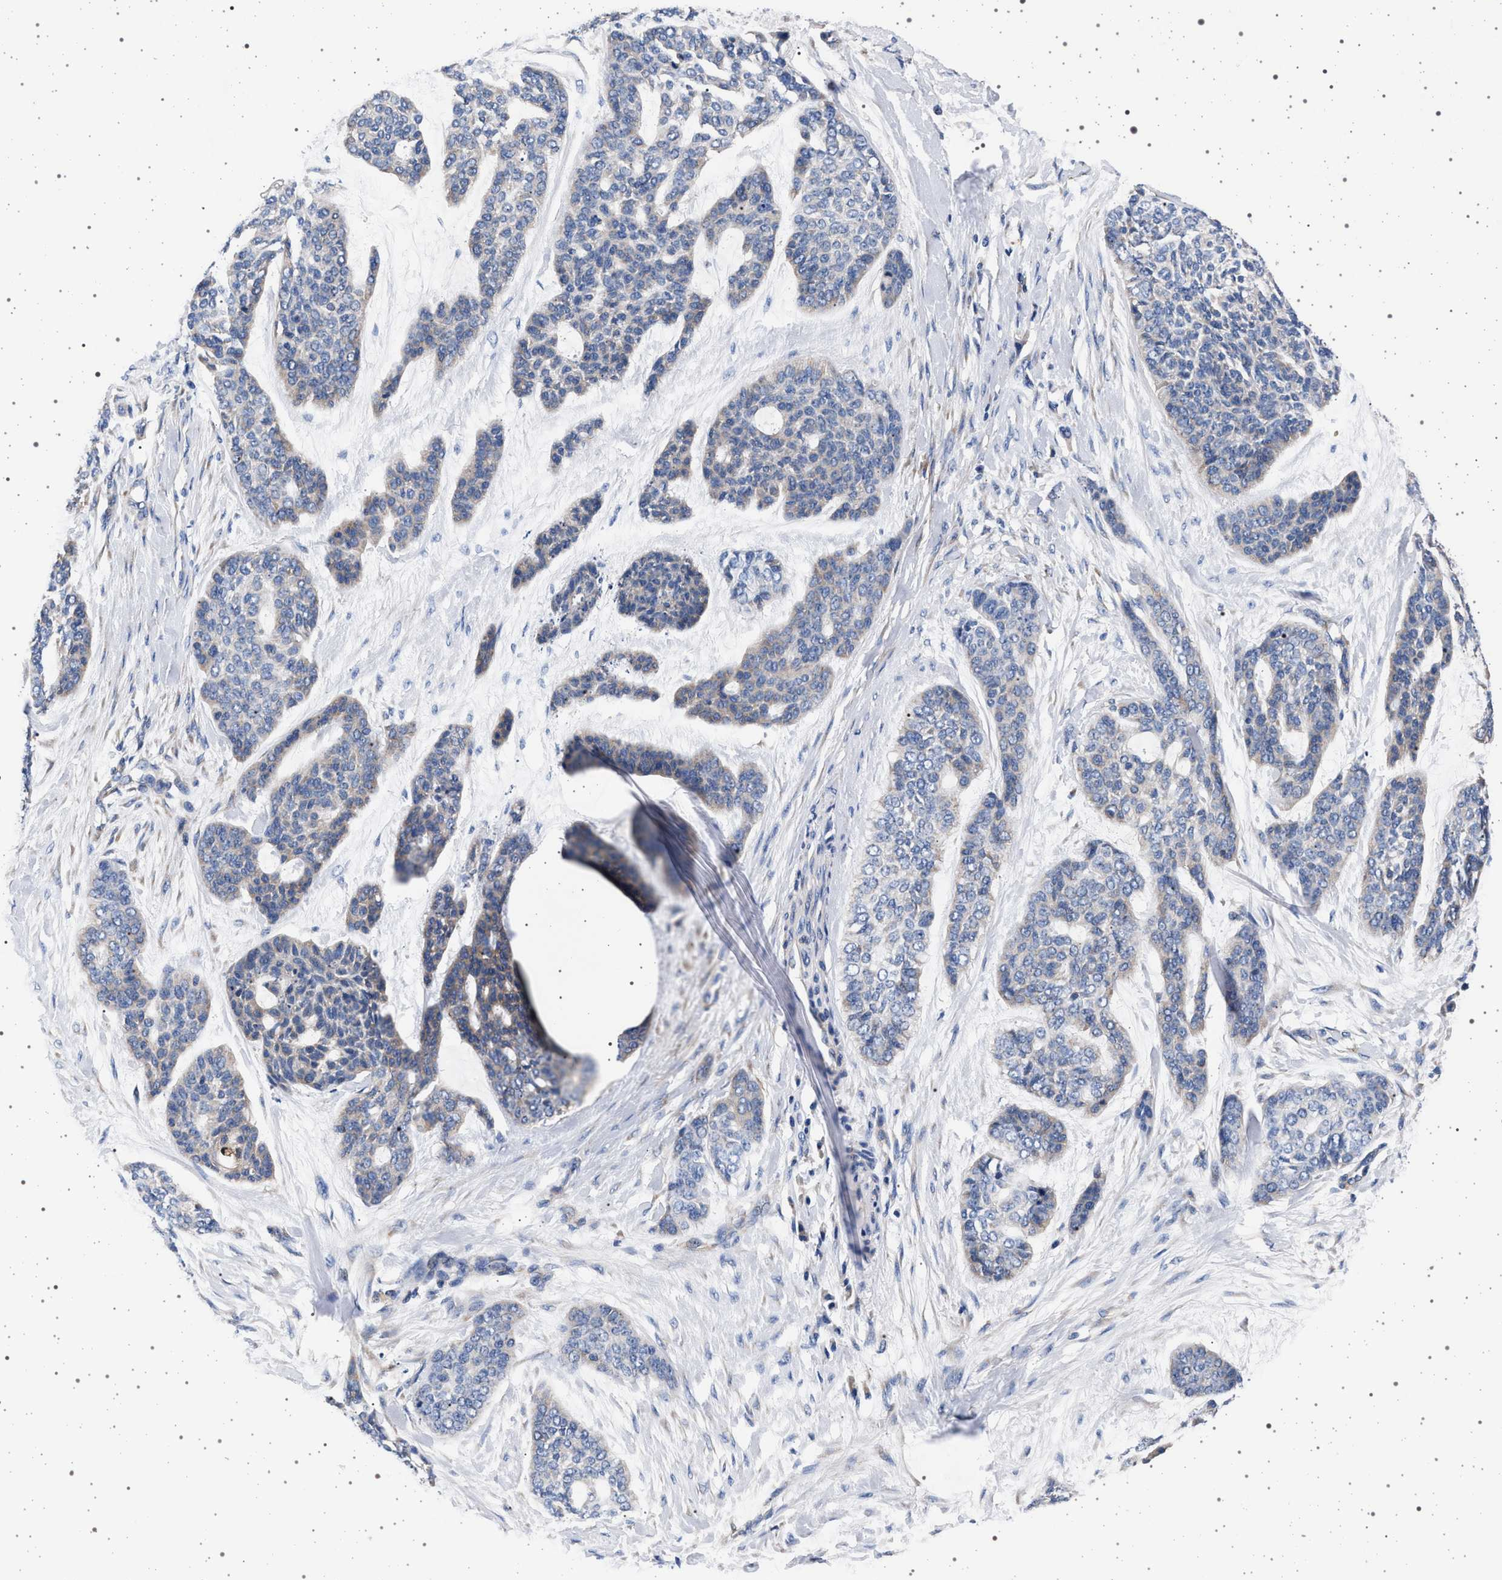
{"staining": {"intensity": "negative", "quantity": "none", "location": "none"}, "tissue": "skin cancer", "cell_type": "Tumor cells", "image_type": "cancer", "snomed": [{"axis": "morphology", "description": "Basal cell carcinoma"}, {"axis": "topography", "description": "Skin"}], "caption": "A photomicrograph of human skin cancer (basal cell carcinoma) is negative for staining in tumor cells. (Immunohistochemistry, brightfield microscopy, high magnification).", "gene": "MAP3K2", "patient": {"sex": "female", "age": 64}}